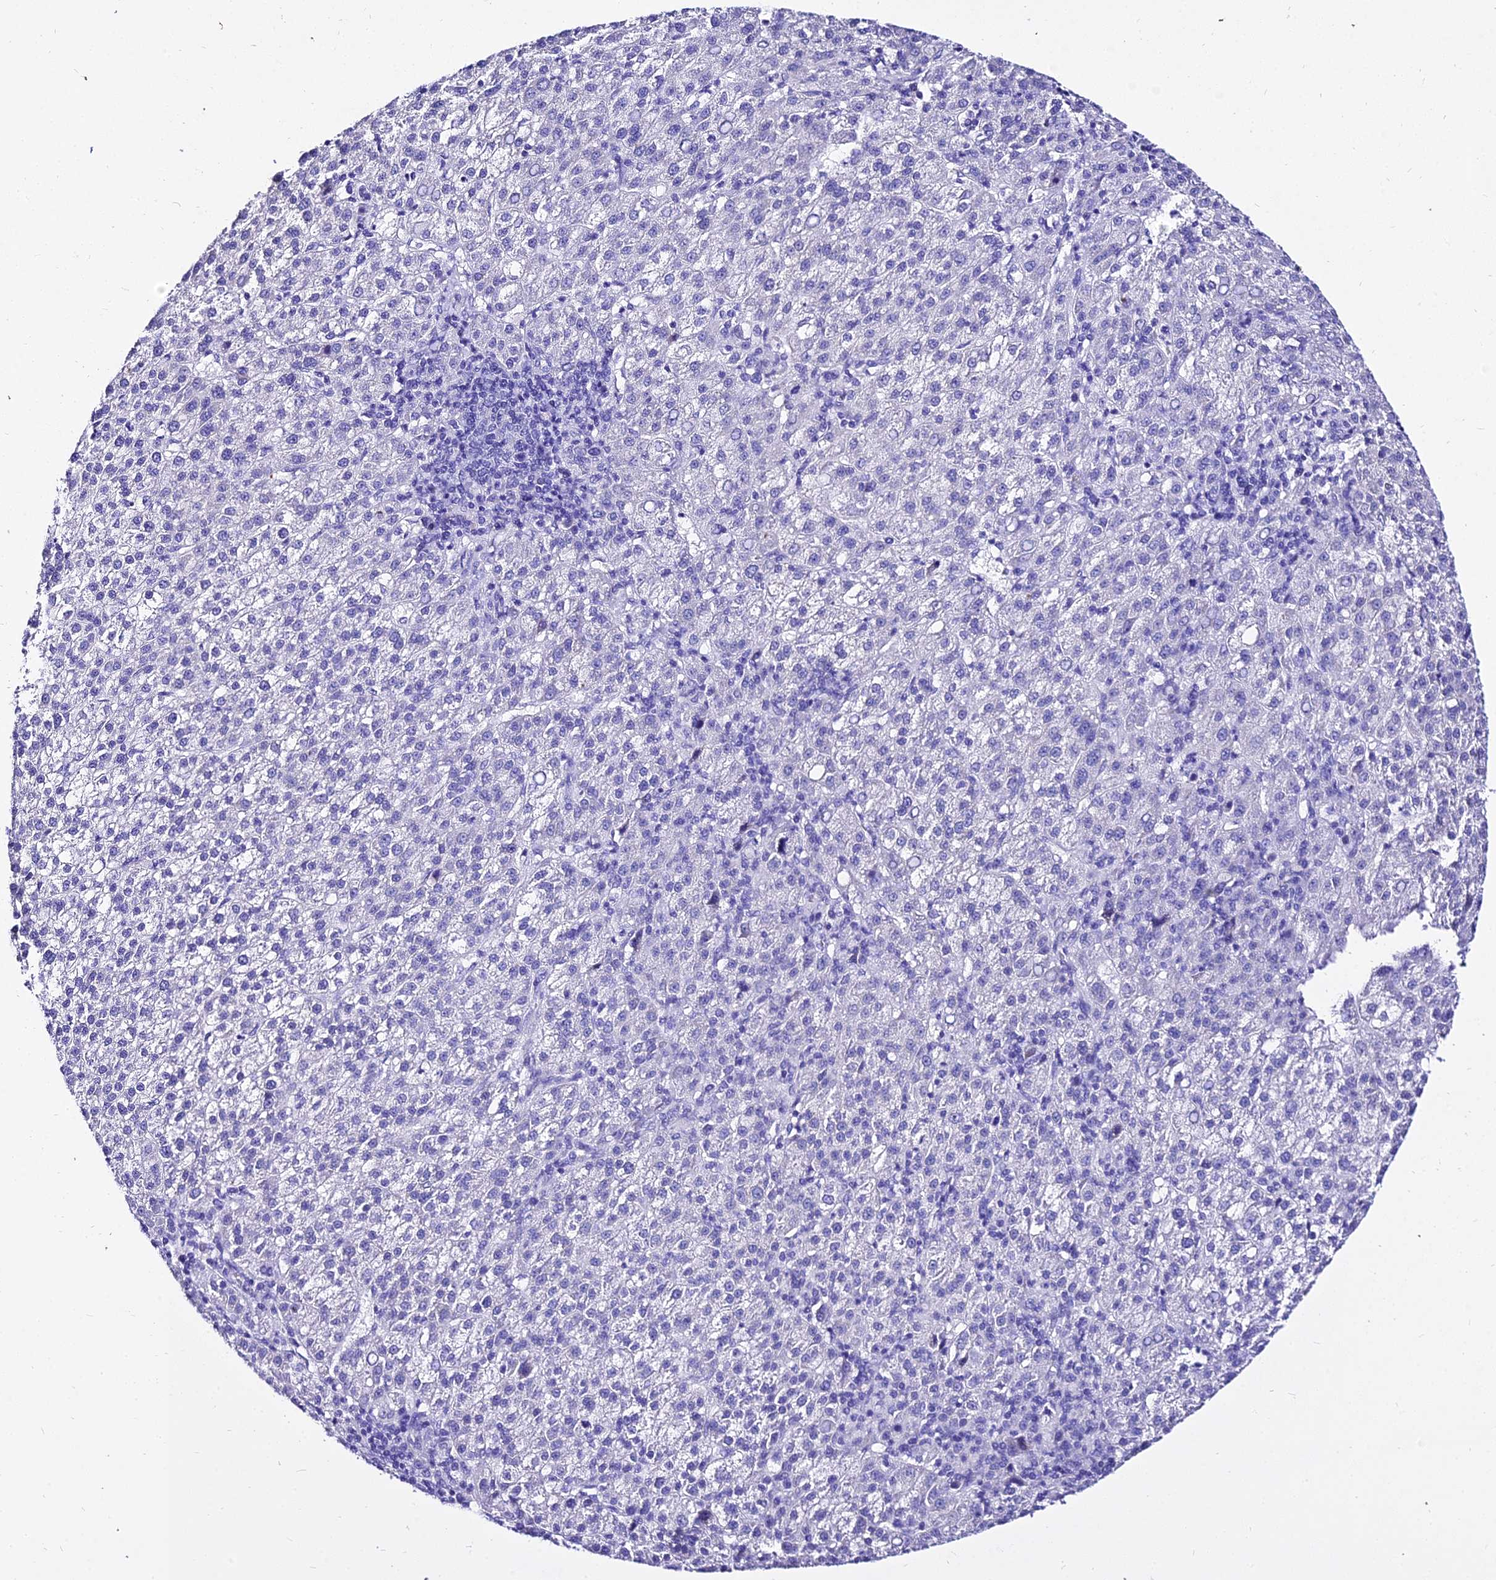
{"staining": {"intensity": "negative", "quantity": "none", "location": "none"}, "tissue": "liver cancer", "cell_type": "Tumor cells", "image_type": "cancer", "snomed": [{"axis": "morphology", "description": "Carcinoma, Hepatocellular, NOS"}, {"axis": "topography", "description": "Liver"}], "caption": "A high-resolution image shows IHC staining of liver hepatocellular carcinoma, which demonstrates no significant staining in tumor cells.", "gene": "DEFB106A", "patient": {"sex": "female", "age": 58}}